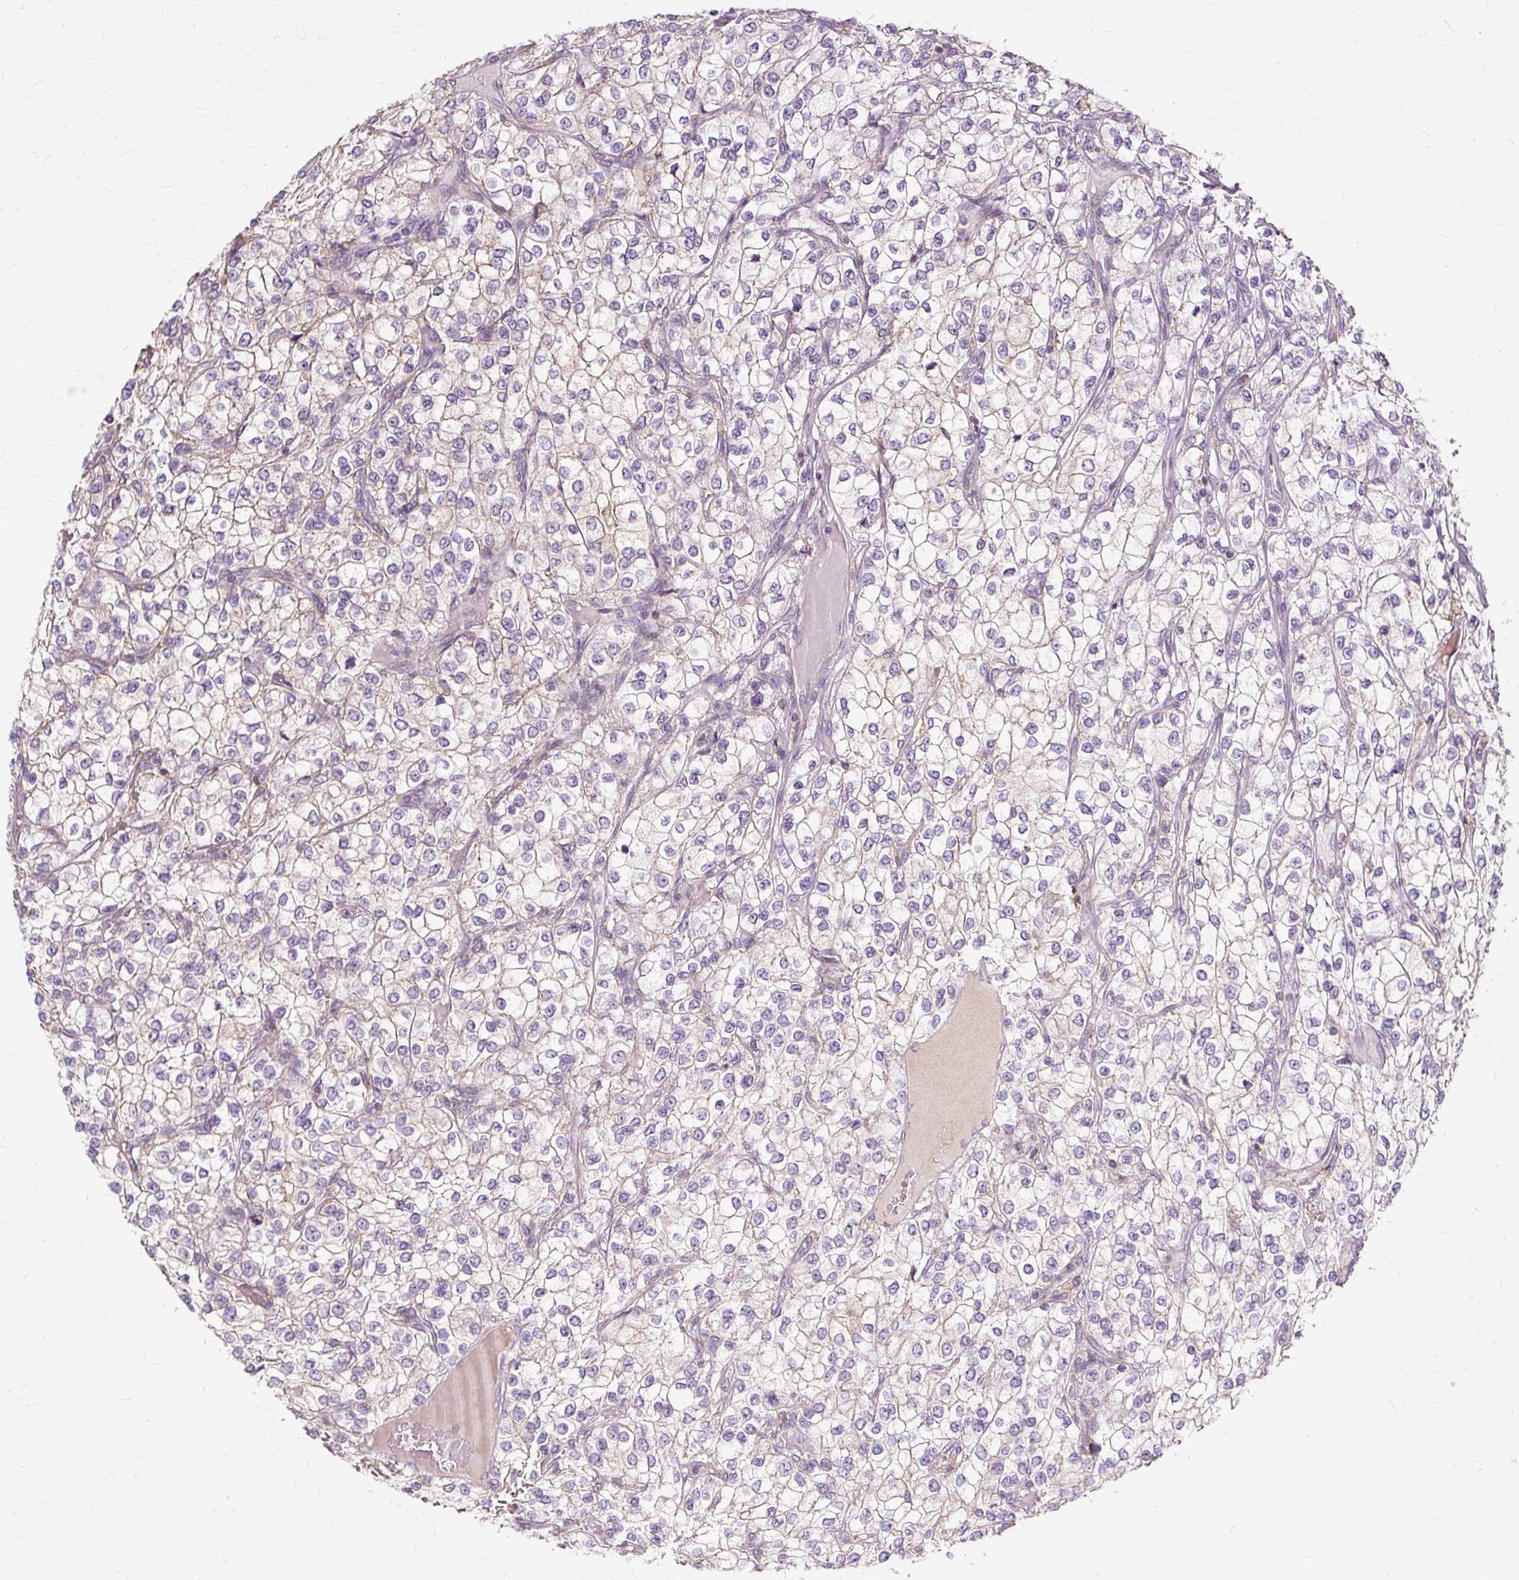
{"staining": {"intensity": "negative", "quantity": "none", "location": "none"}, "tissue": "renal cancer", "cell_type": "Tumor cells", "image_type": "cancer", "snomed": [{"axis": "morphology", "description": "Adenocarcinoma, NOS"}, {"axis": "topography", "description": "Kidney"}], "caption": "DAB (3,3'-diaminobenzidine) immunohistochemical staining of adenocarcinoma (renal) shows no significant positivity in tumor cells.", "gene": "TSPAN8", "patient": {"sex": "male", "age": 80}}